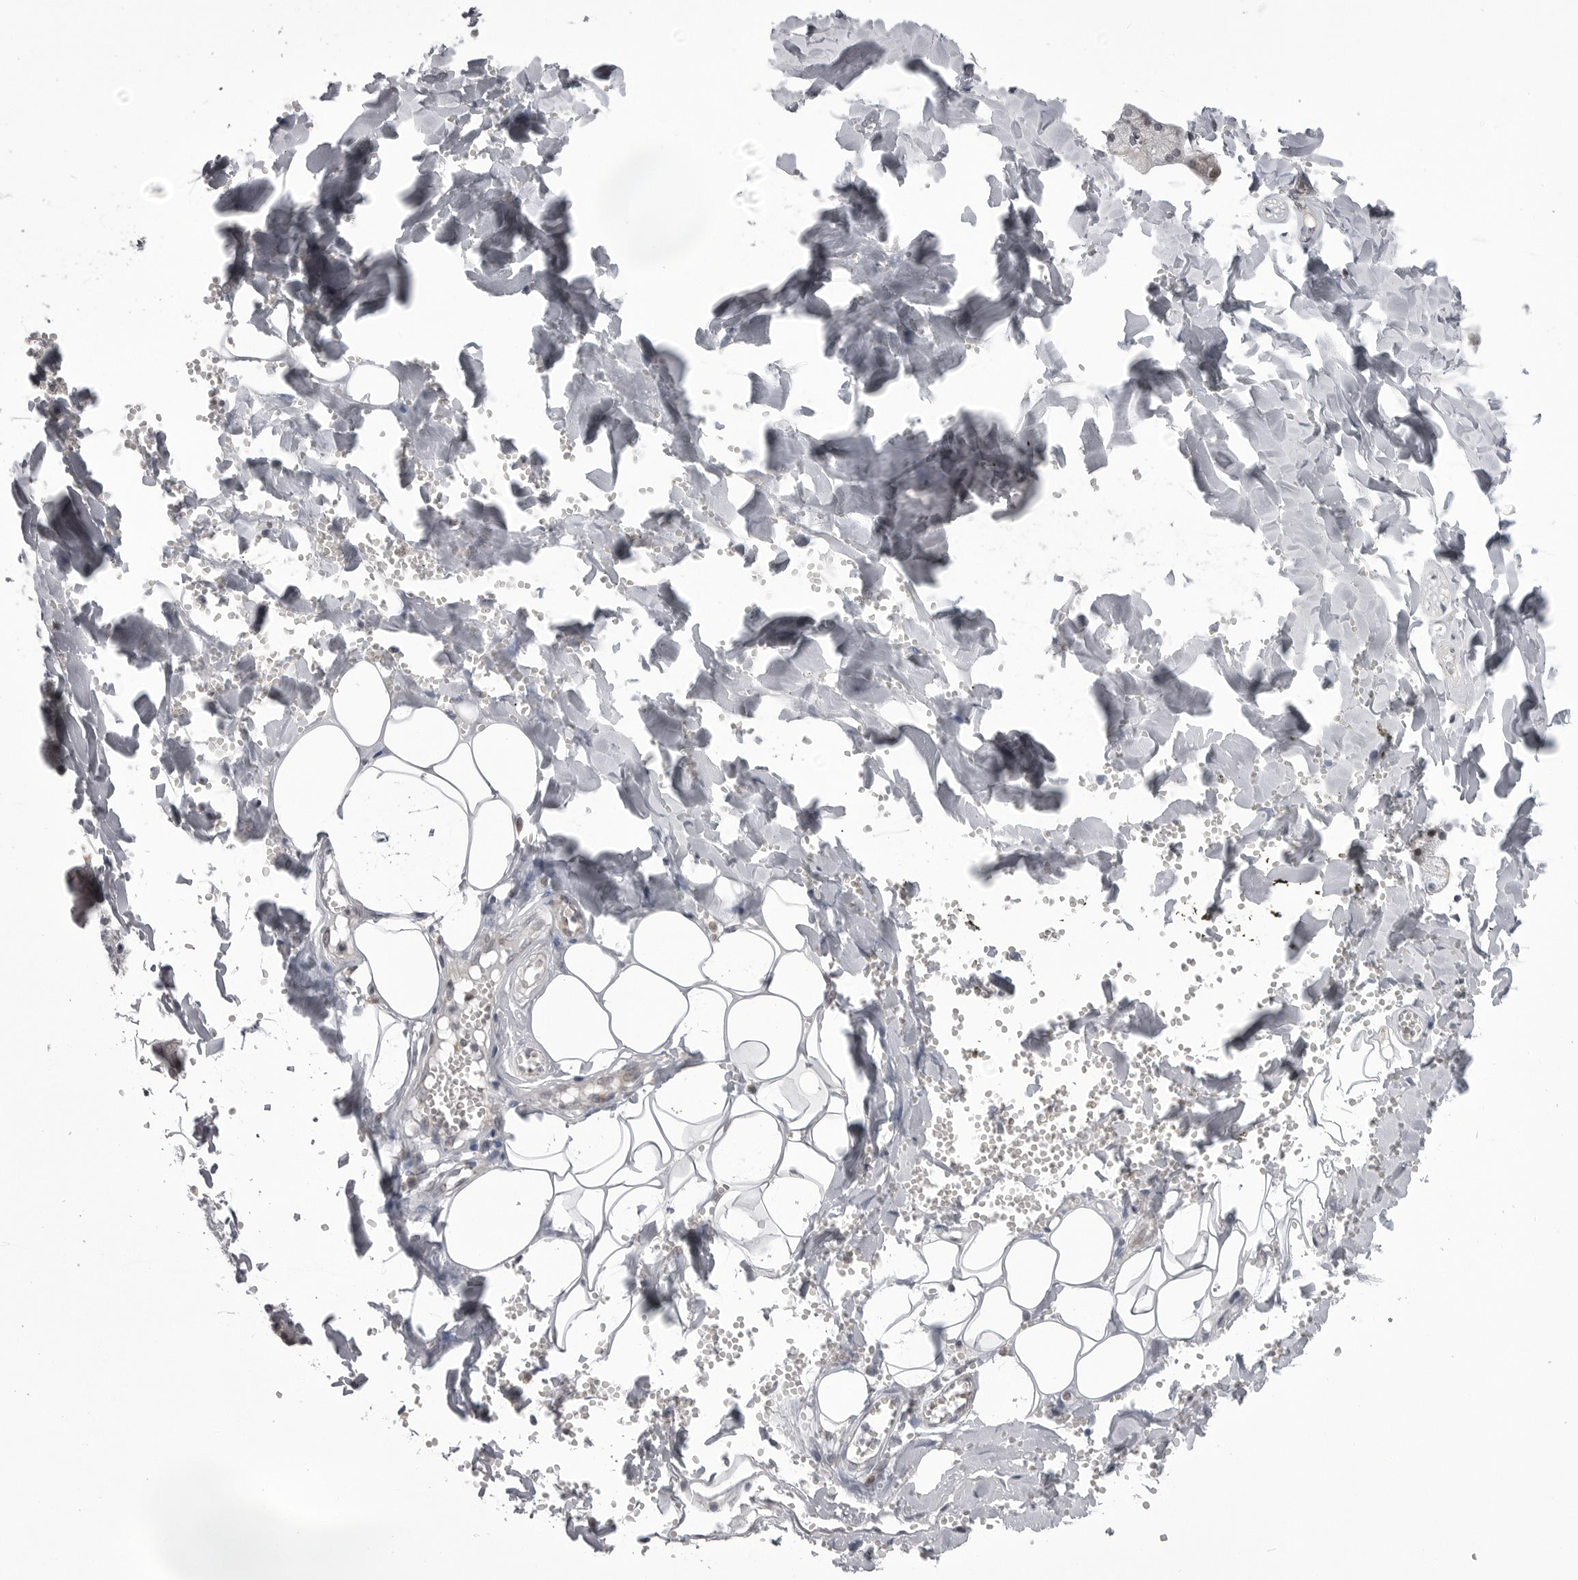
{"staining": {"intensity": "weak", "quantity": "<25%", "location": "cytoplasmic/membranous"}, "tissue": "salivary gland", "cell_type": "Glandular cells", "image_type": "normal", "snomed": [{"axis": "morphology", "description": "Normal tissue, NOS"}, {"axis": "topography", "description": "Salivary gland"}], "caption": "Immunohistochemical staining of benign human salivary gland demonstrates no significant staining in glandular cells.", "gene": "PTK2B", "patient": {"sex": "male", "age": 62}}